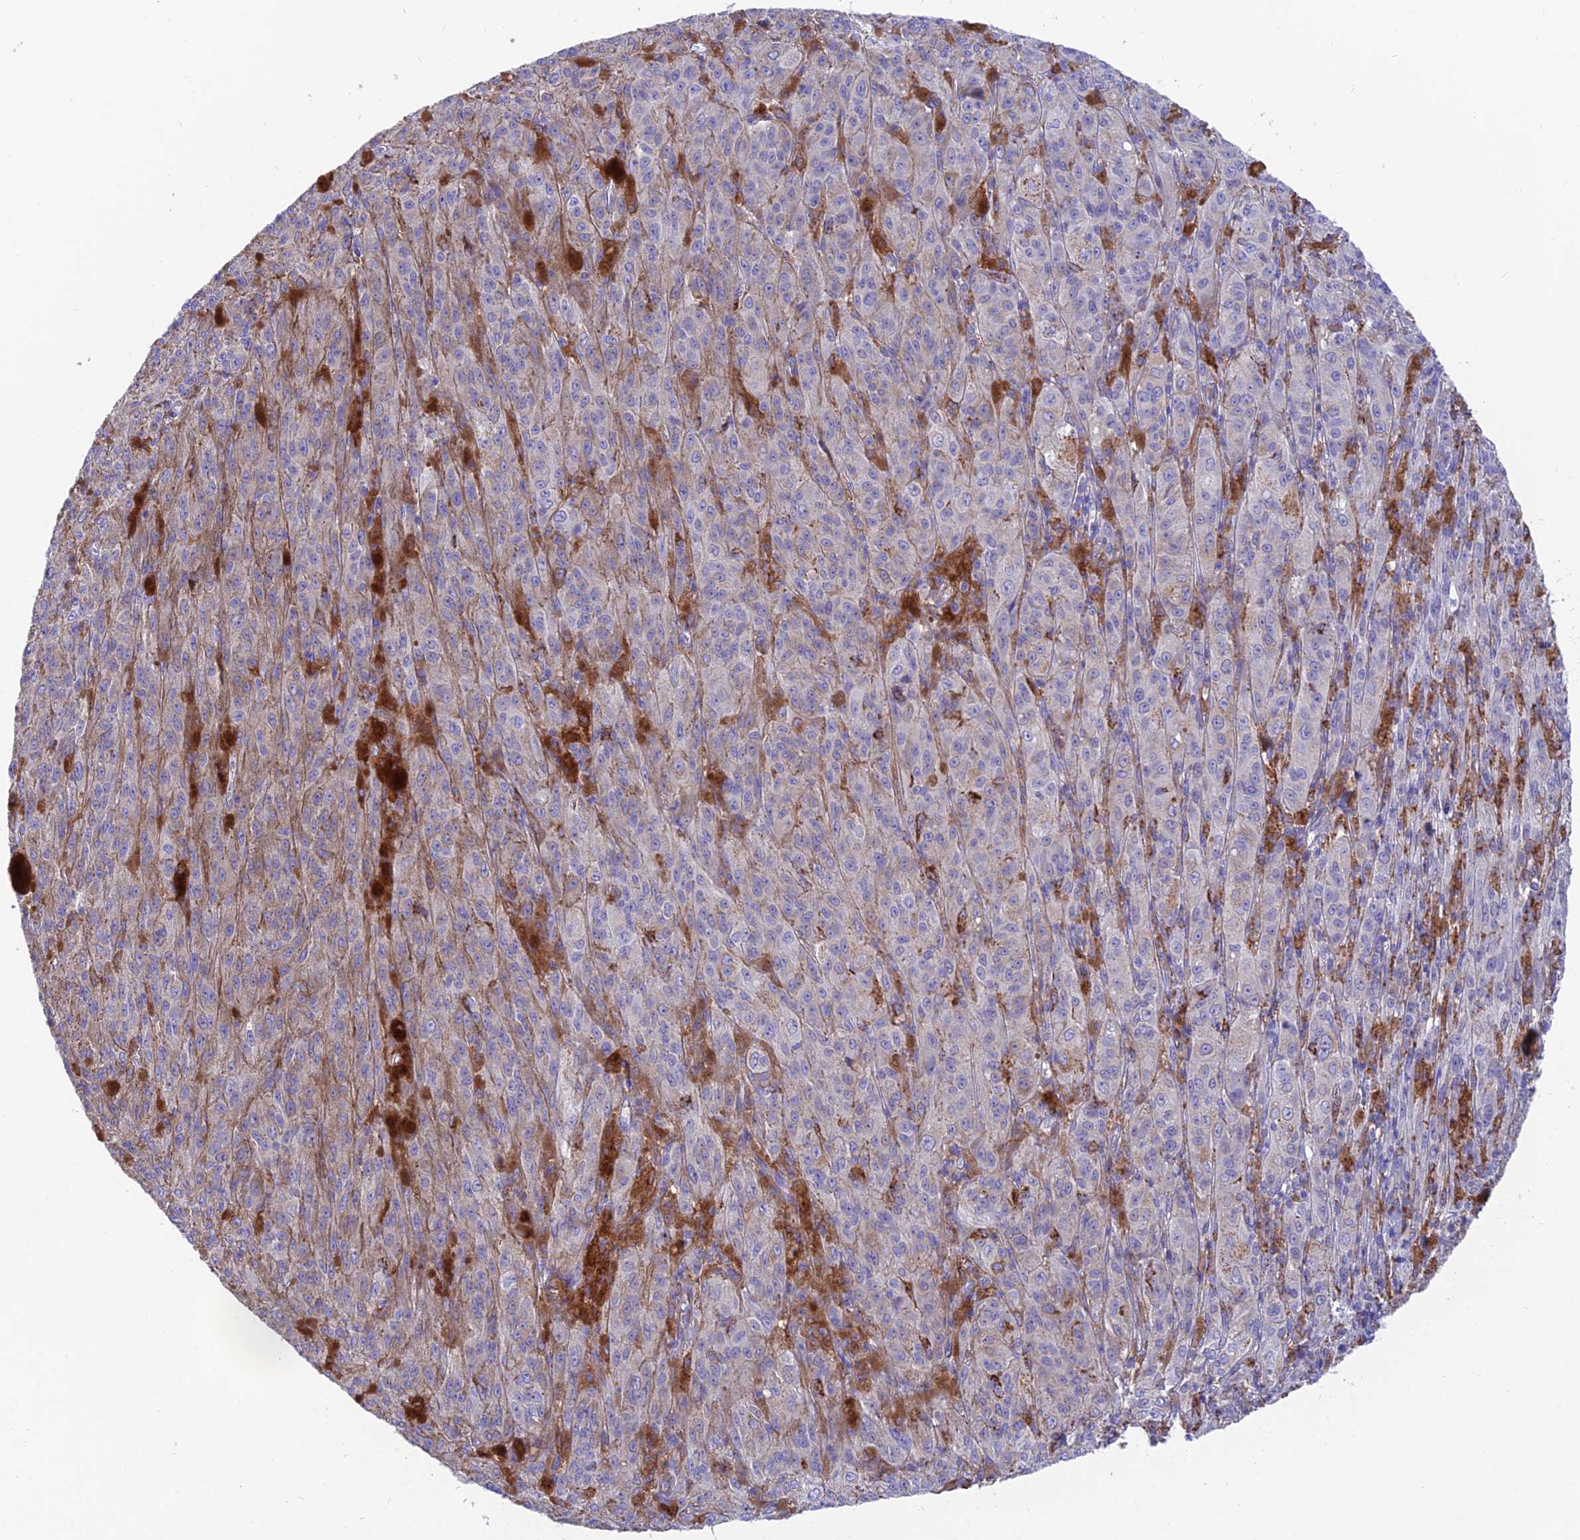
{"staining": {"intensity": "weak", "quantity": "<25%", "location": "cytoplasmic/membranous"}, "tissue": "melanoma", "cell_type": "Tumor cells", "image_type": "cancer", "snomed": [{"axis": "morphology", "description": "Malignant melanoma, NOS"}, {"axis": "topography", "description": "Skin"}], "caption": "High magnification brightfield microscopy of melanoma stained with DAB (3,3'-diaminobenzidine) (brown) and counterstained with hematoxylin (blue): tumor cells show no significant expression. The staining is performed using DAB brown chromogen with nuclei counter-stained in using hematoxylin.", "gene": "TIGD6", "patient": {"sex": "female", "age": 52}}